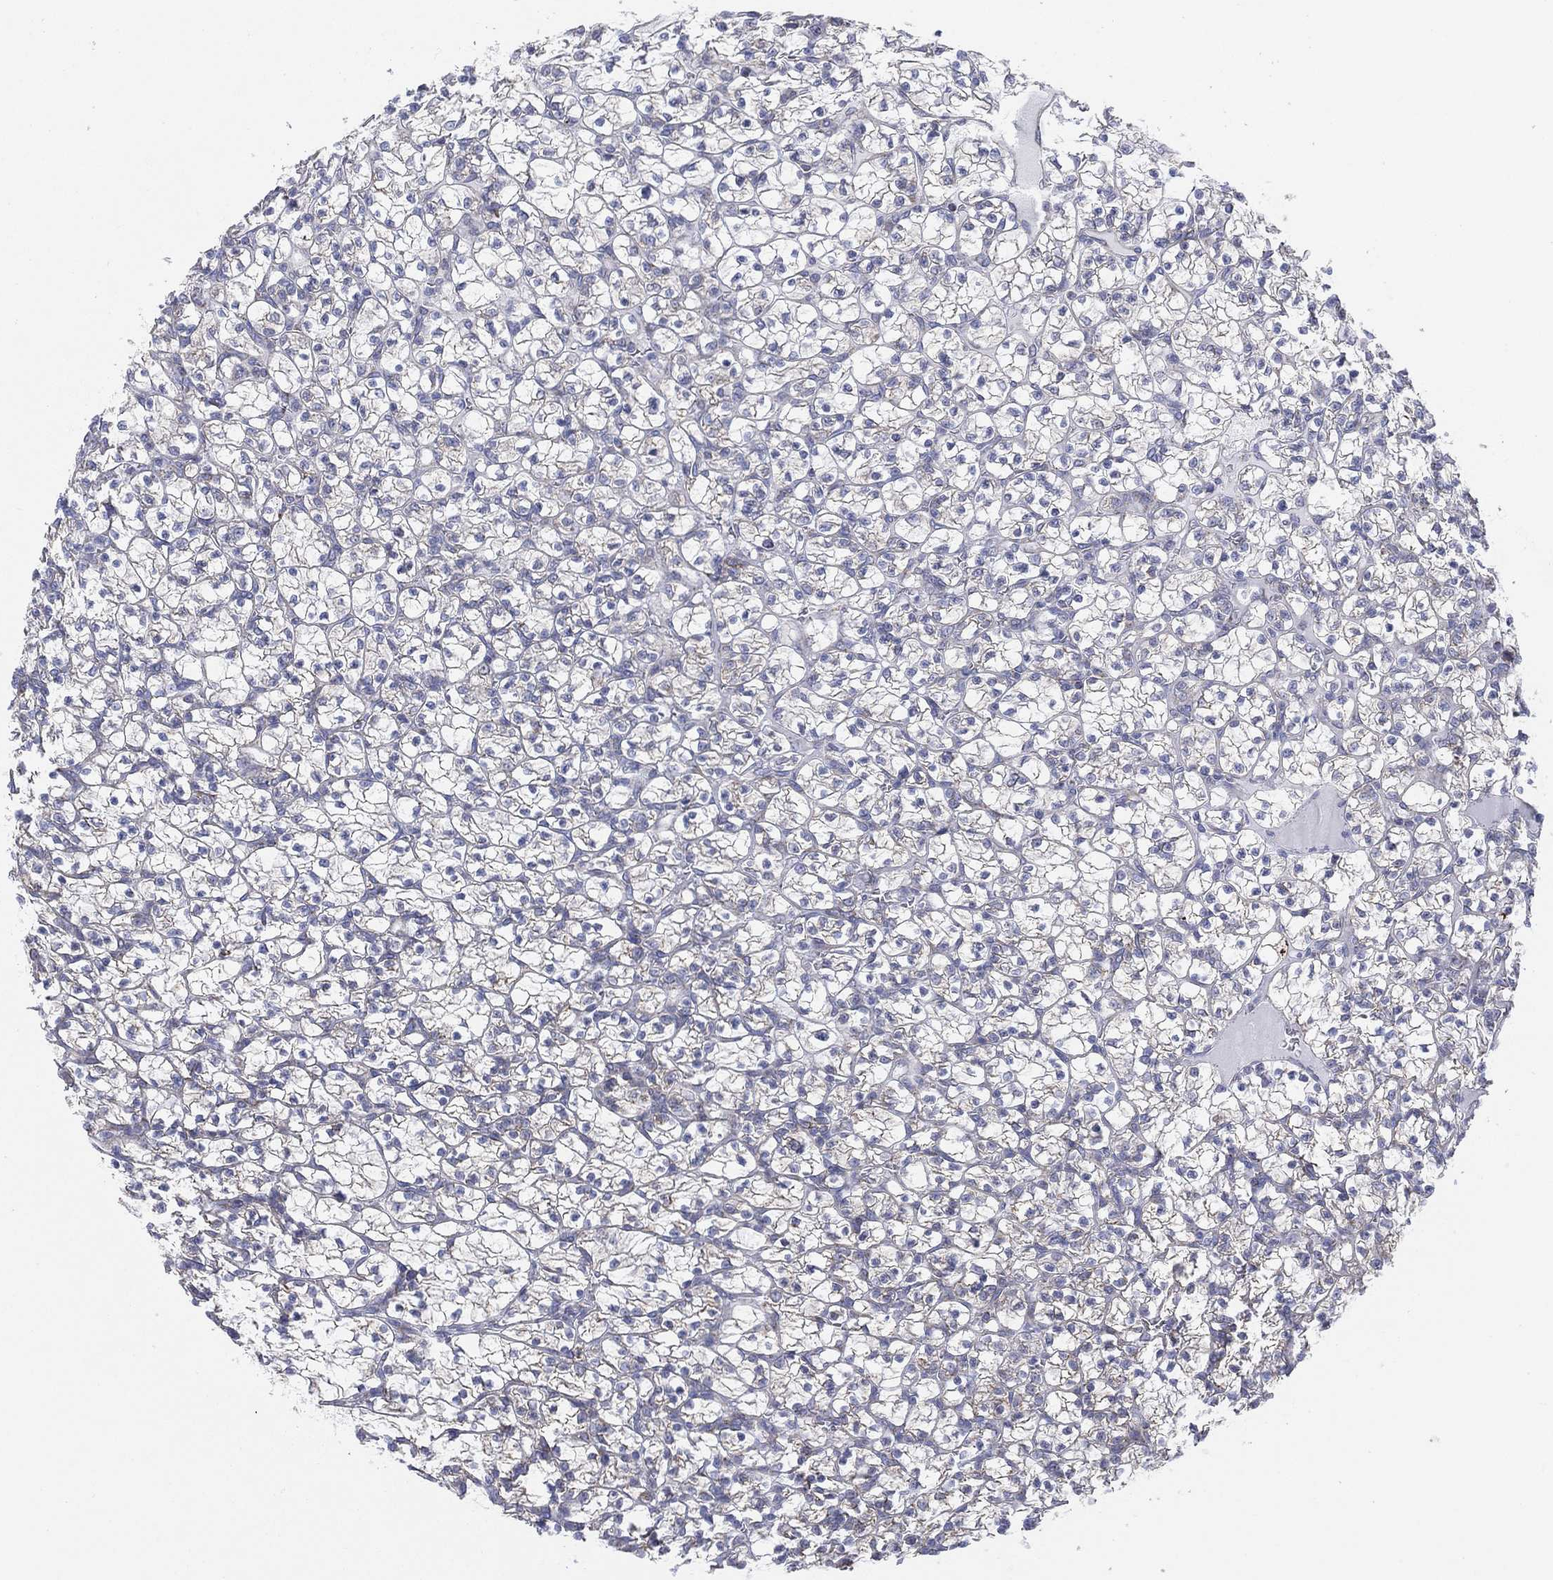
{"staining": {"intensity": "weak", "quantity": "<25%", "location": "cytoplasmic/membranous"}, "tissue": "renal cancer", "cell_type": "Tumor cells", "image_type": "cancer", "snomed": [{"axis": "morphology", "description": "Adenocarcinoma, NOS"}, {"axis": "topography", "description": "Kidney"}], "caption": "High magnification brightfield microscopy of renal cancer (adenocarcinoma) stained with DAB (3,3'-diaminobenzidine) (brown) and counterstained with hematoxylin (blue): tumor cells show no significant staining.", "gene": "INA", "patient": {"sex": "female", "age": 89}}